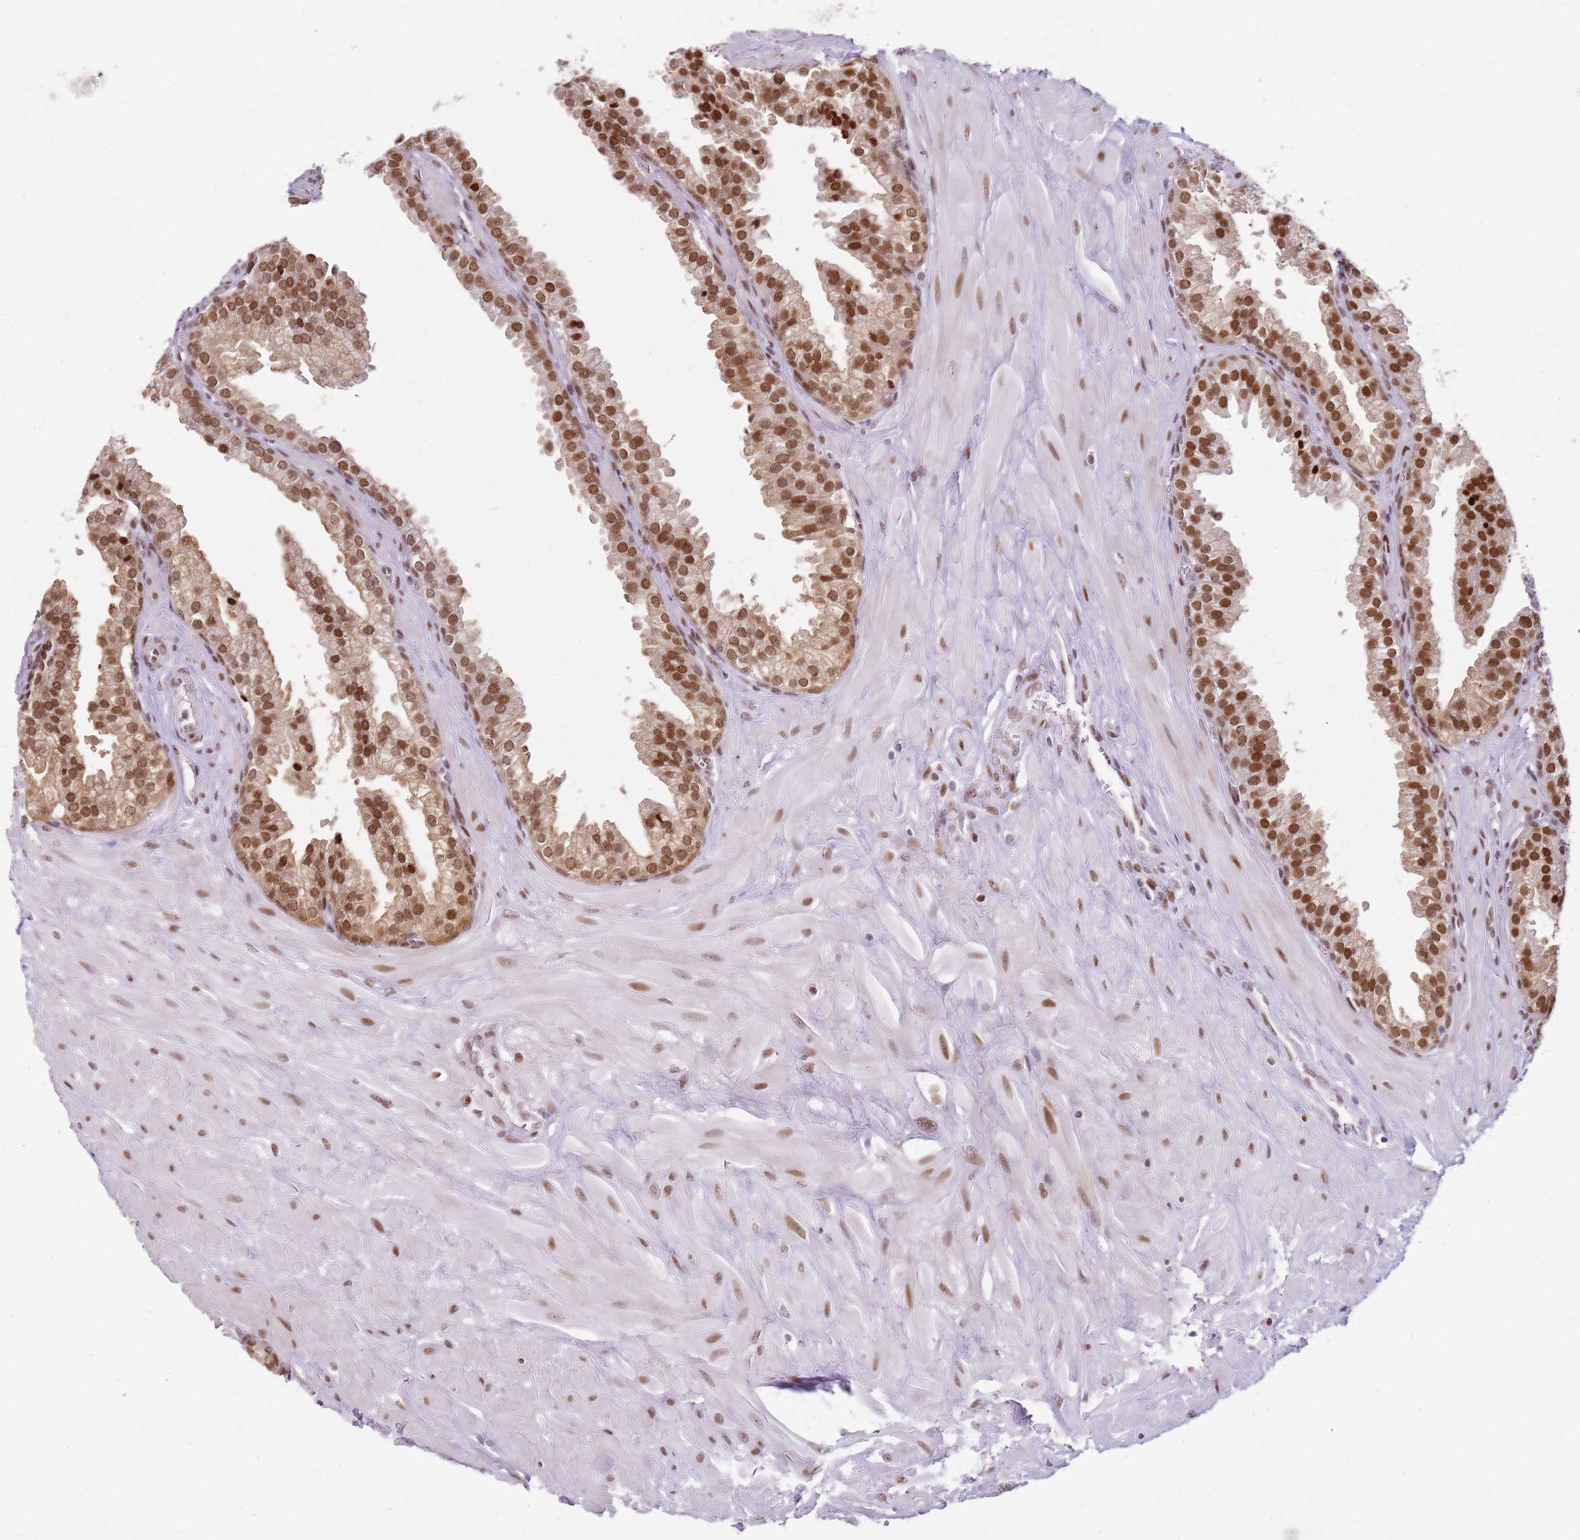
{"staining": {"intensity": "strong", "quantity": ">75%", "location": "nuclear"}, "tissue": "prostate", "cell_type": "Glandular cells", "image_type": "normal", "snomed": [{"axis": "morphology", "description": "Normal tissue, NOS"}, {"axis": "topography", "description": "Prostate"}, {"axis": "topography", "description": "Peripheral nerve tissue"}], "caption": "Prostate stained with immunohistochemistry (IHC) exhibits strong nuclear staining in approximately >75% of glandular cells. The staining was performed using DAB (3,3'-diaminobenzidine), with brown indicating positive protein expression. Nuclei are stained blue with hematoxylin.", "gene": "PHC2", "patient": {"sex": "male", "age": 55}}